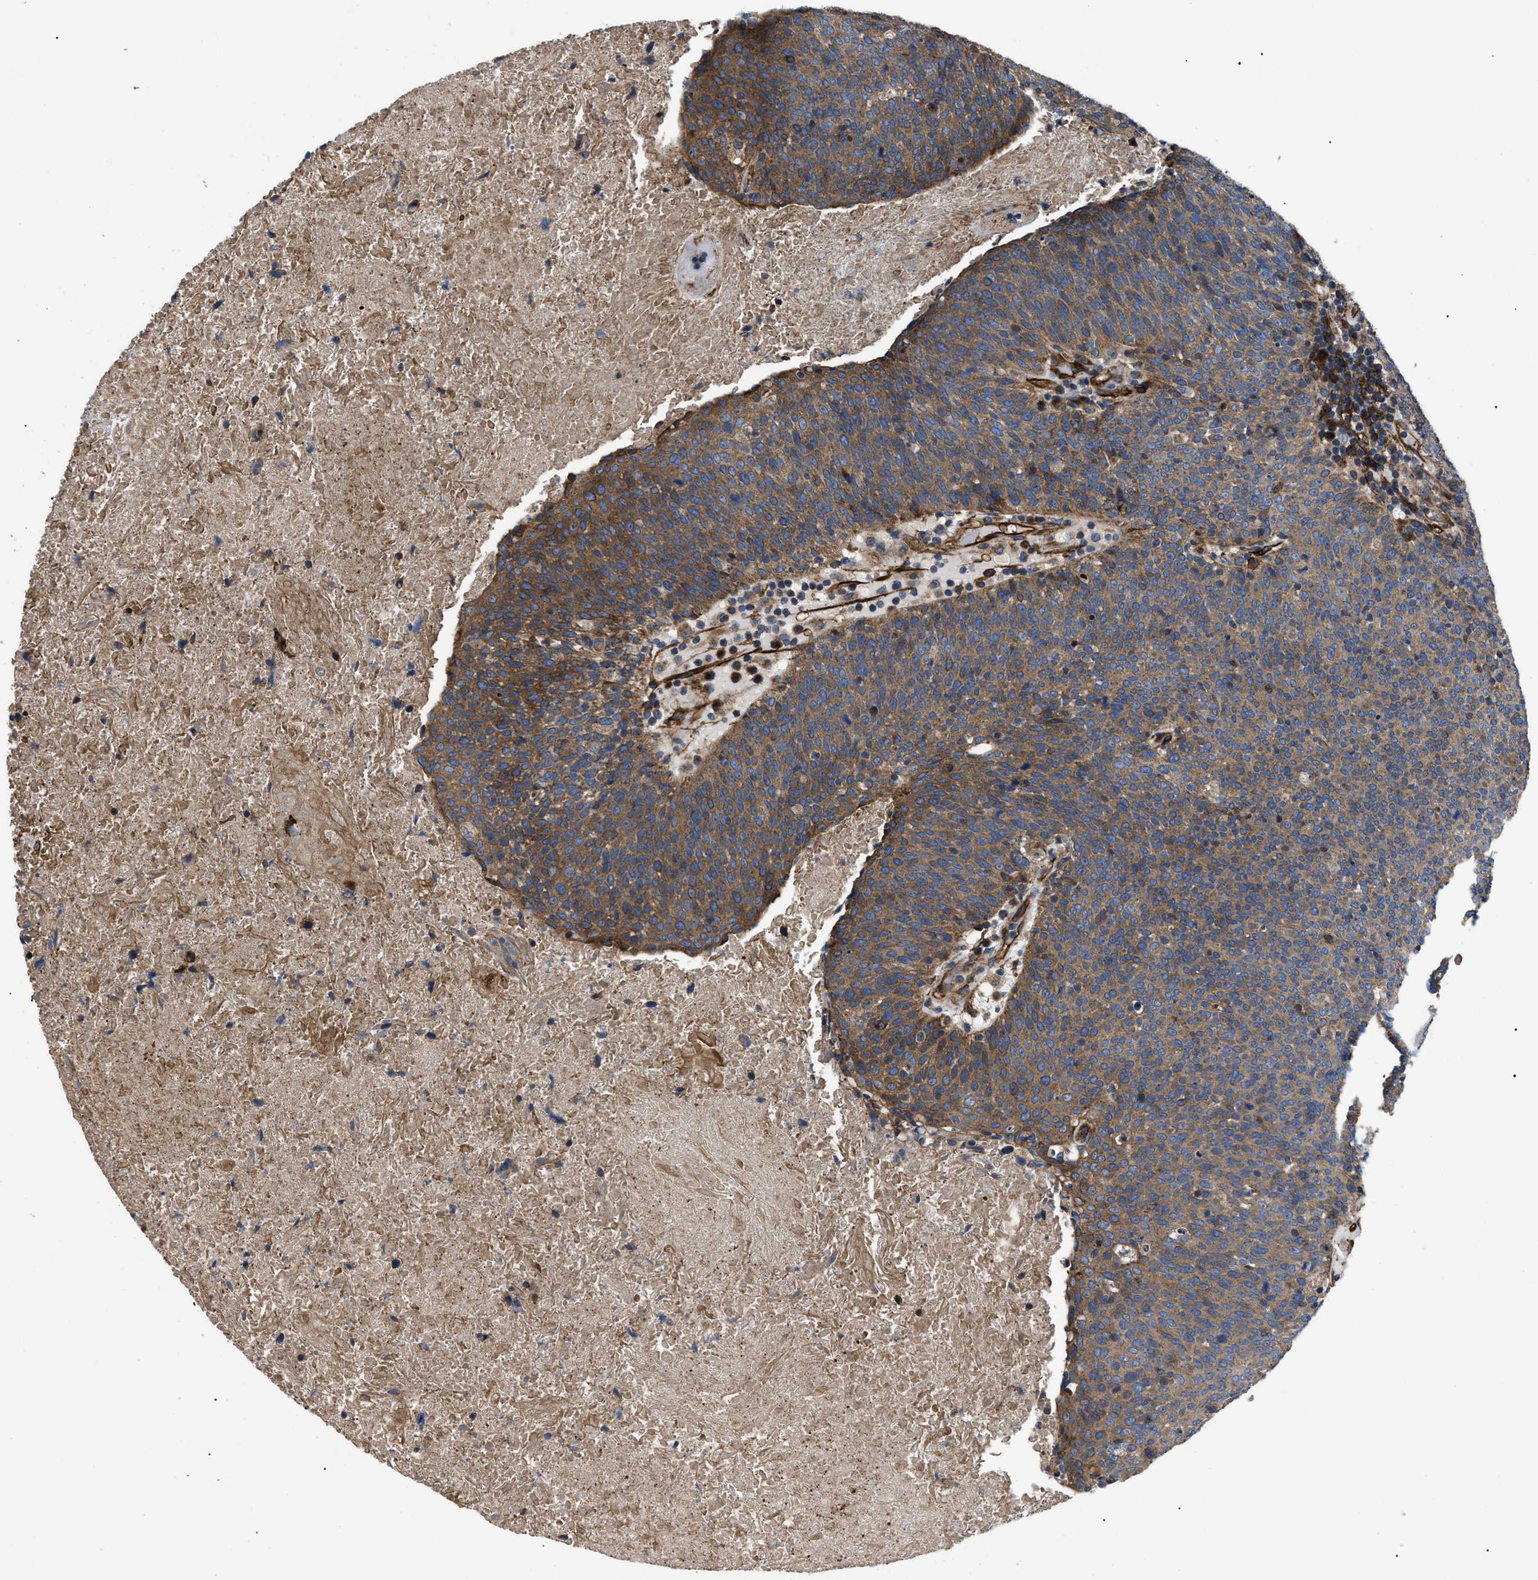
{"staining": {"intensity": "moderate", "quantity": ">75%", "location": "cytoplasmic/membranous"}, "tissue": "head and neck cancer", "cell_type": "Tumor cells", "image_type": "cancer", "snomed": [{"axis": "morphology", "description": "Squamous cell carcinoma, NOS"}, {"axis": "morphology", "description": "Squamous cell carcinoma, metastatic, NOS"}, {"axis": "topography", "description": "Lymph node"}, {"axis": "topography", "description": "Head-Neck"}], "caption": "Tumor cells exhibit medium levels of moderate cytoplasmic/membranous positivity in approximately >75% of cells in metastatic squamous cell carcinoma (head and neck). (IHC, brightfield microscopy, high magnification).", "gene": "NT5E", "patient": {"sex": "male", "age": 62}}